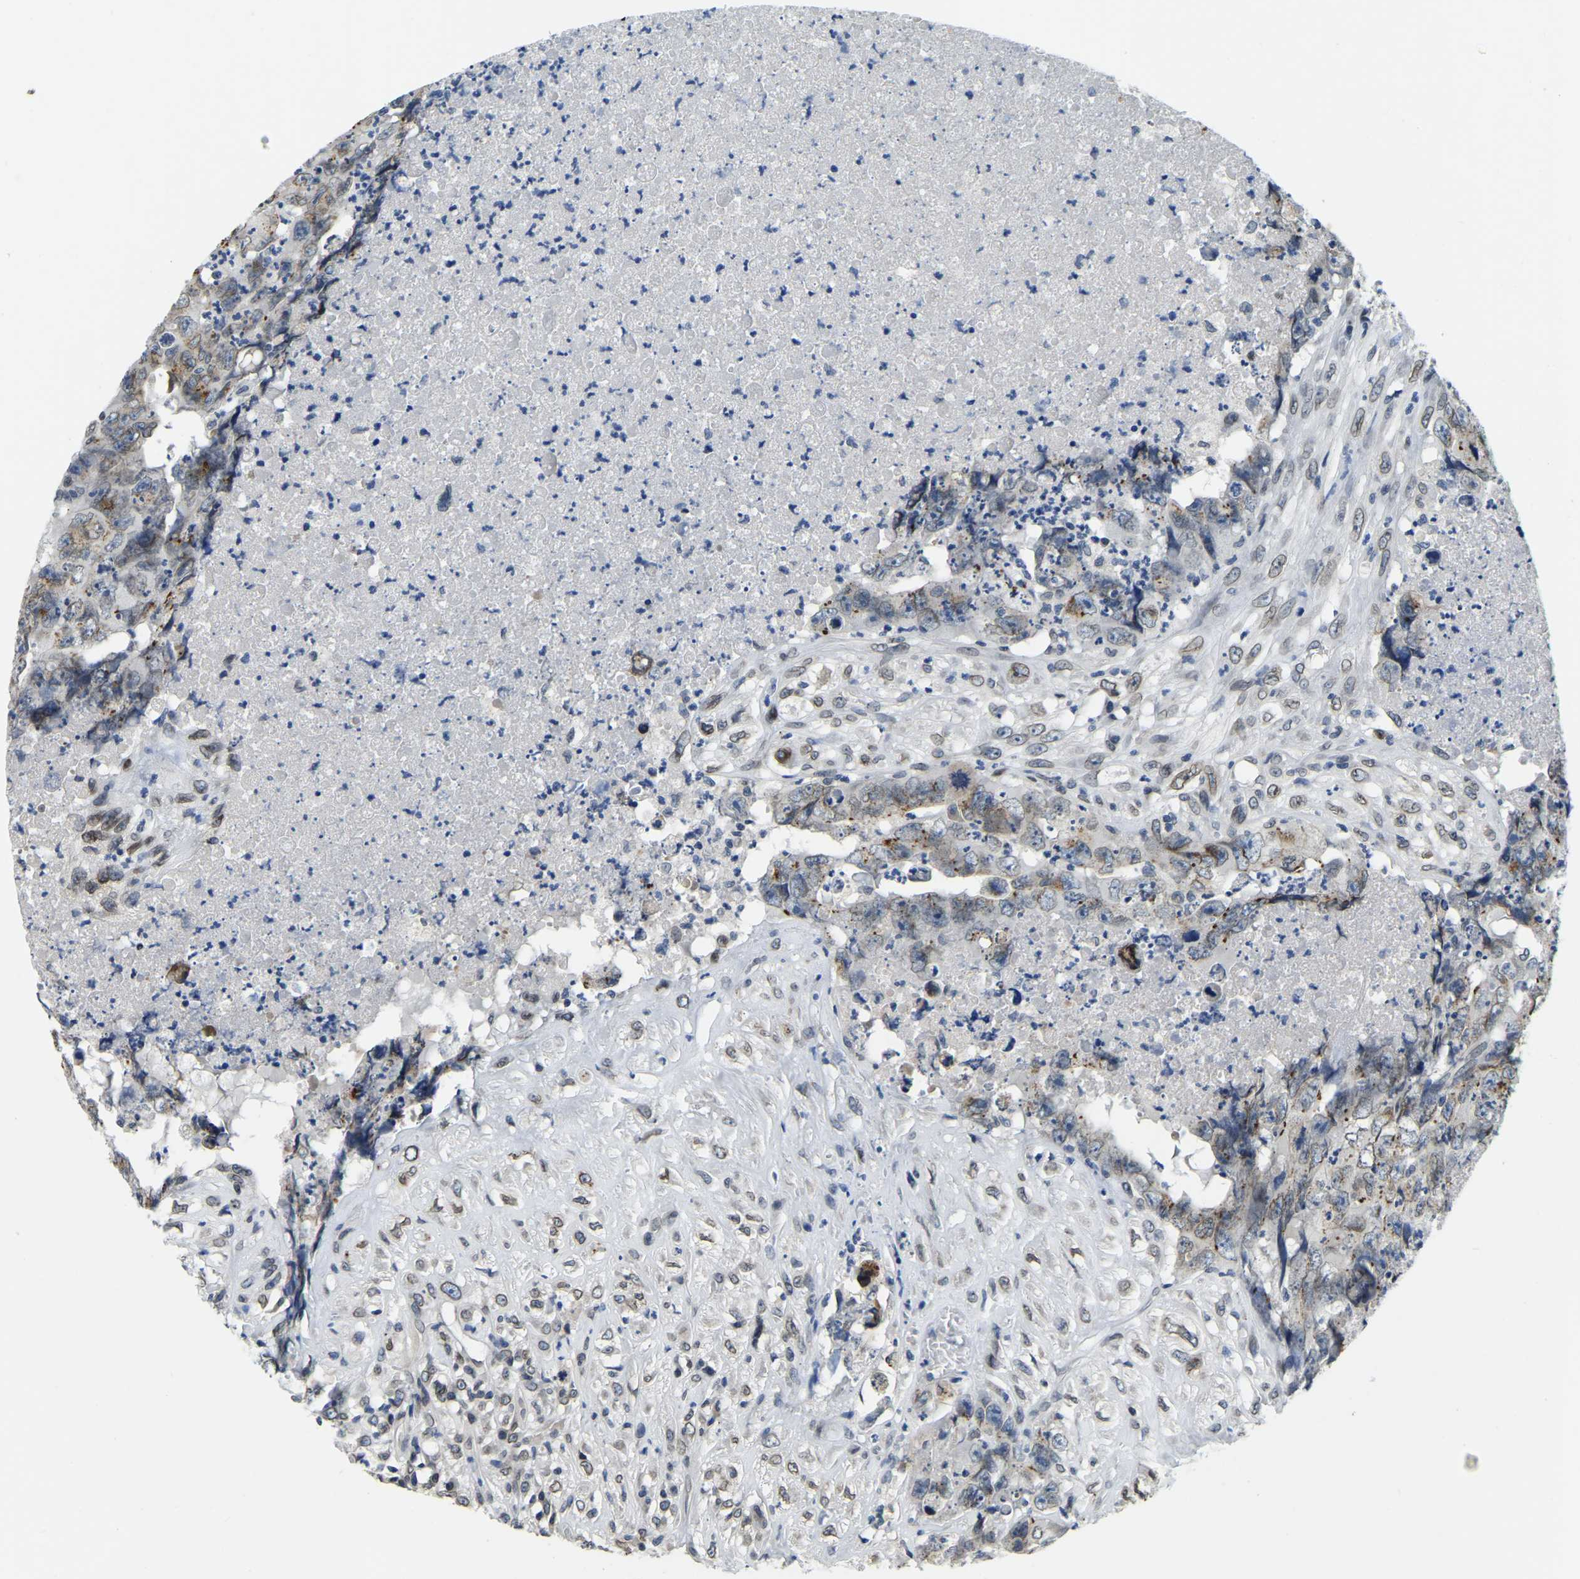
{"staining": {"intensity": "moderate", "quantity": ">75%", "location": "cytoplasmic/membranous,nuclear"}, "tissue": "testis cancer", "cell_type": "Tumor cells", "image_type": "cancer", "snomed": [{"axis": "morphology", "description": "Carcinoma, Embryonal, NOS"}, {"axis": "topography", "description": "Testis"}], "caption": "Human testis cancer (embryonal carcinoma) stained with a brown dye shows moderate cytoplasmic/membranous and nuclear positive staining in approximately >75% of tumor cells.", "gene": "RANBP2", "patient": {"sex": "male", "age": 32}}